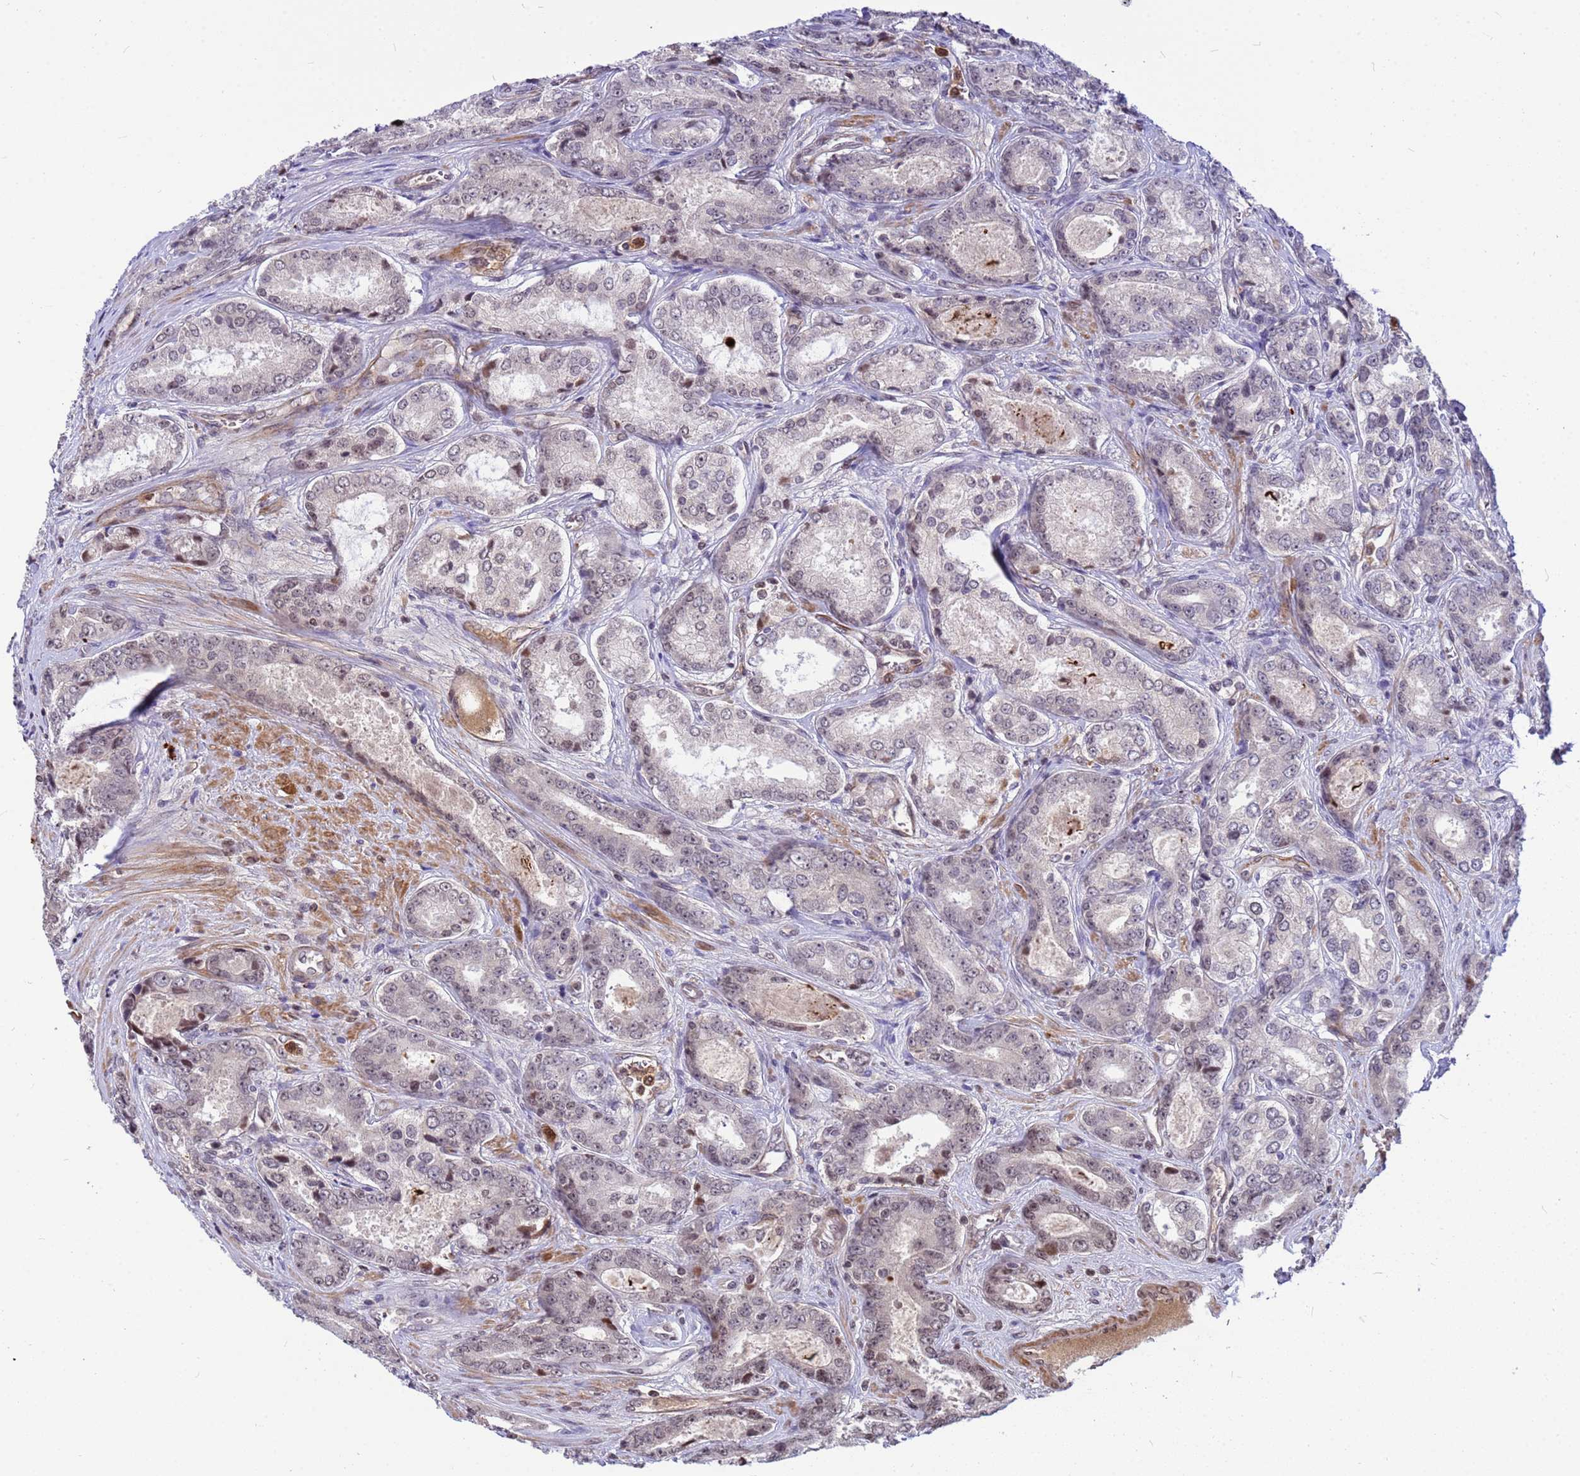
{"staining": {"intensity": "weak", "quantity": "<25%", "location": "nuclear"}, "tissue": "prostate cancer", "cell_type": "Tumor cells", "image_type": "cancer", "snomed": [{"axis": "morphology", "description": "Adenocarcinoma, Low grade"}, {"axis": "topography", "description": "Prostate"}], "caption": "The histopathology image shows no staining of tumor cells in prostate cancer.", "gene": "ORM1", "patient": {"sex": "male", "age": 68}}